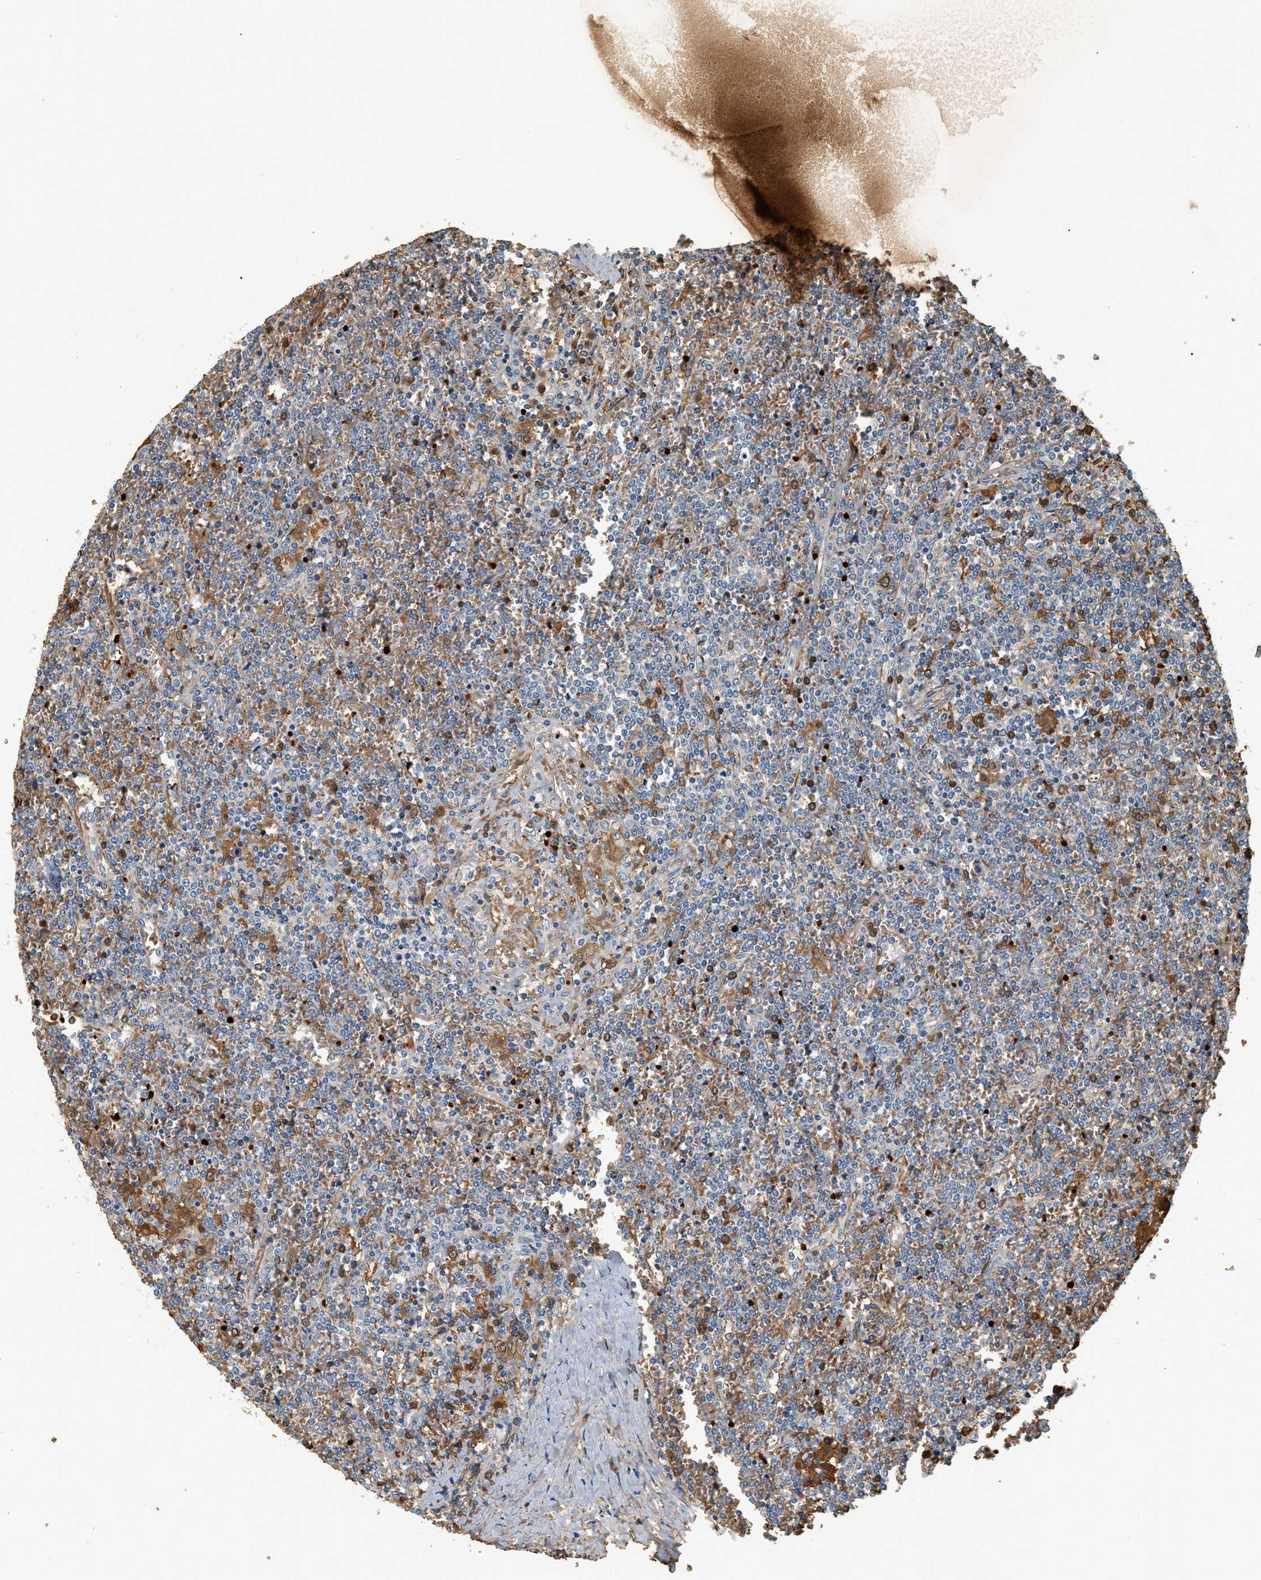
{"staining": {"intensity": "moderate", "quantity": "<25%", "location": "cytoplasmic/membranous"}, "tissue": "lymphoma", "cell_type": "Tumor cells", "image_type": "cancer", "snomed": [{"axis": "morphology", "description": "Malignant lymphoma, non-Hodgkin's type, Low grade"}, {"axis": "topography", "description": "Spleen"}], "caption": "Lymphoma was stained to show a protein in brown. There is low levels of moderate cytoplasmic/membranous expression in about <25% of tumor cells. (DAB IHC, brown staining for protein, blue staining for nuclei).", "gene": "CYTH2", "patient": {"sex": "female", "age": 19}}